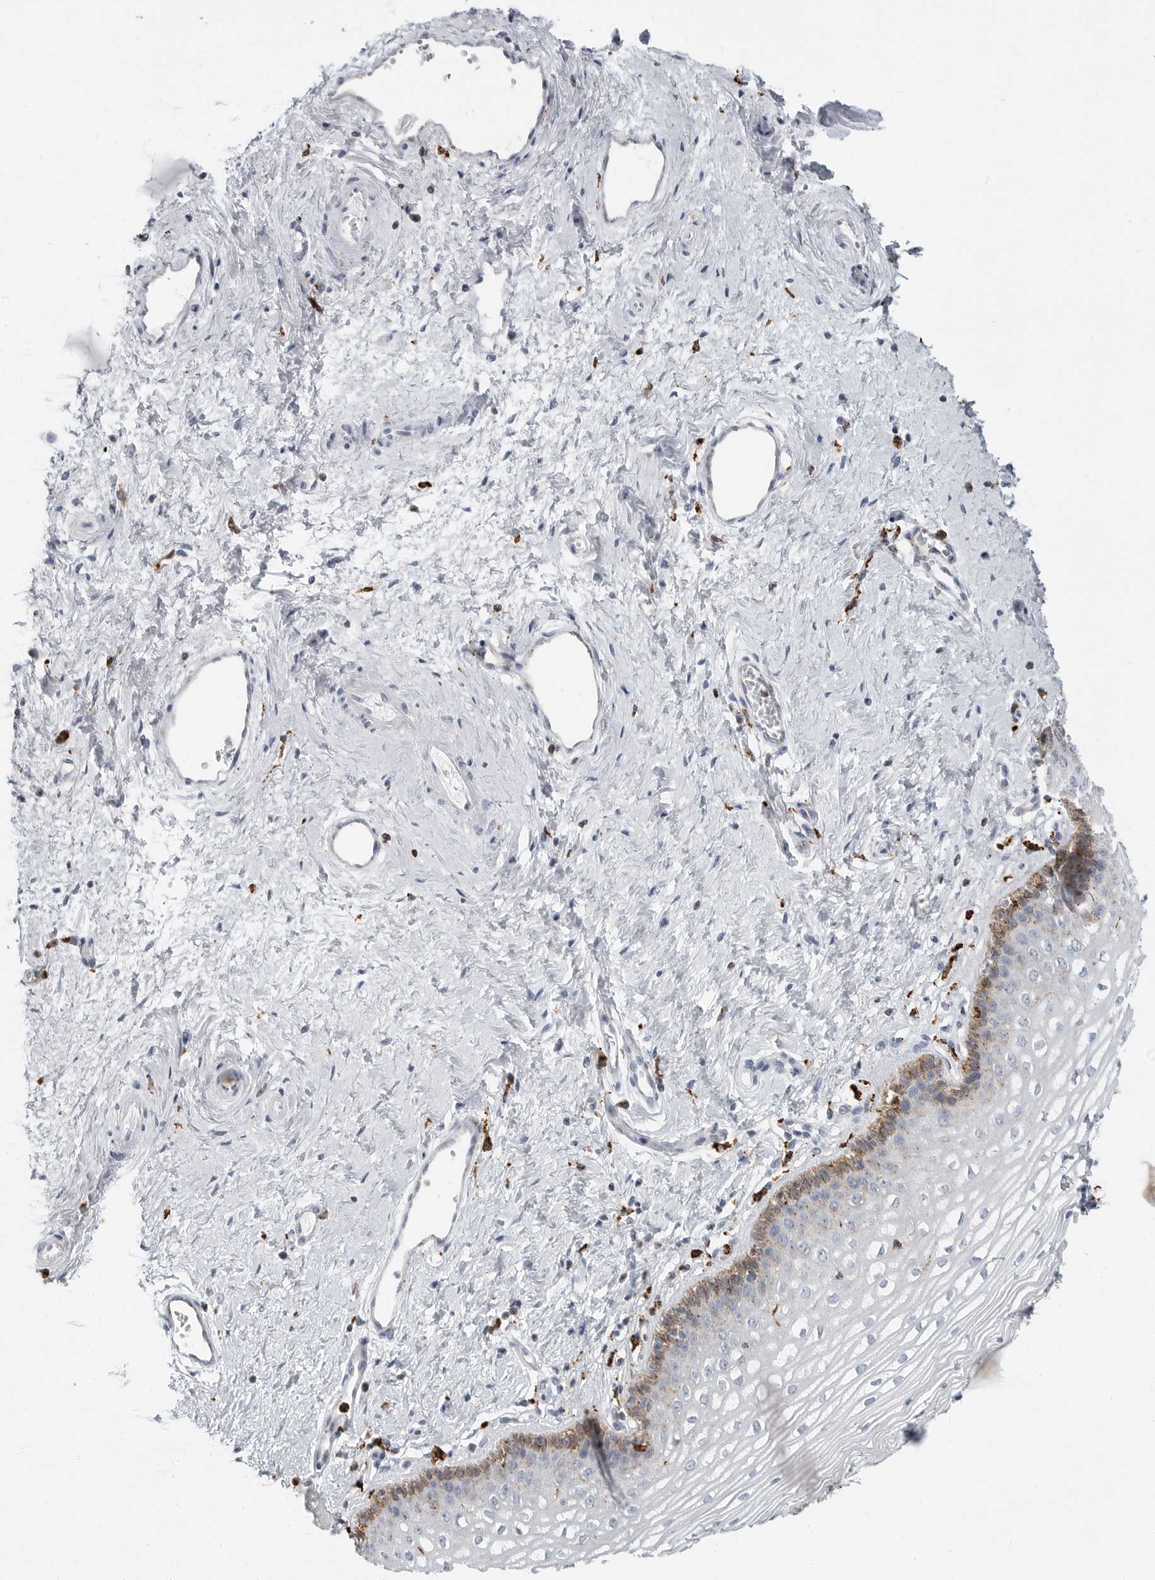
{"staining": {"intensity": "moderate", "quantity": "<25%", "location": "cytoplasmic/membranous"}, "tissue": "vagina", "cell_type": "Squamous epithelial cells", "image_type": "normal", "snomed": [{"axis": "morphology", "description": "Normal tissue, NOS"}, {"axis": "topography", "description": "Vagina"}], "caption": "Moderate cytoplasmic/membranous expression is seen in approximately <25% of squamous epithelial cells in unremarkable vagina.", "gene": "IFI30", "patient": {"sex": "female", "age": 46}}